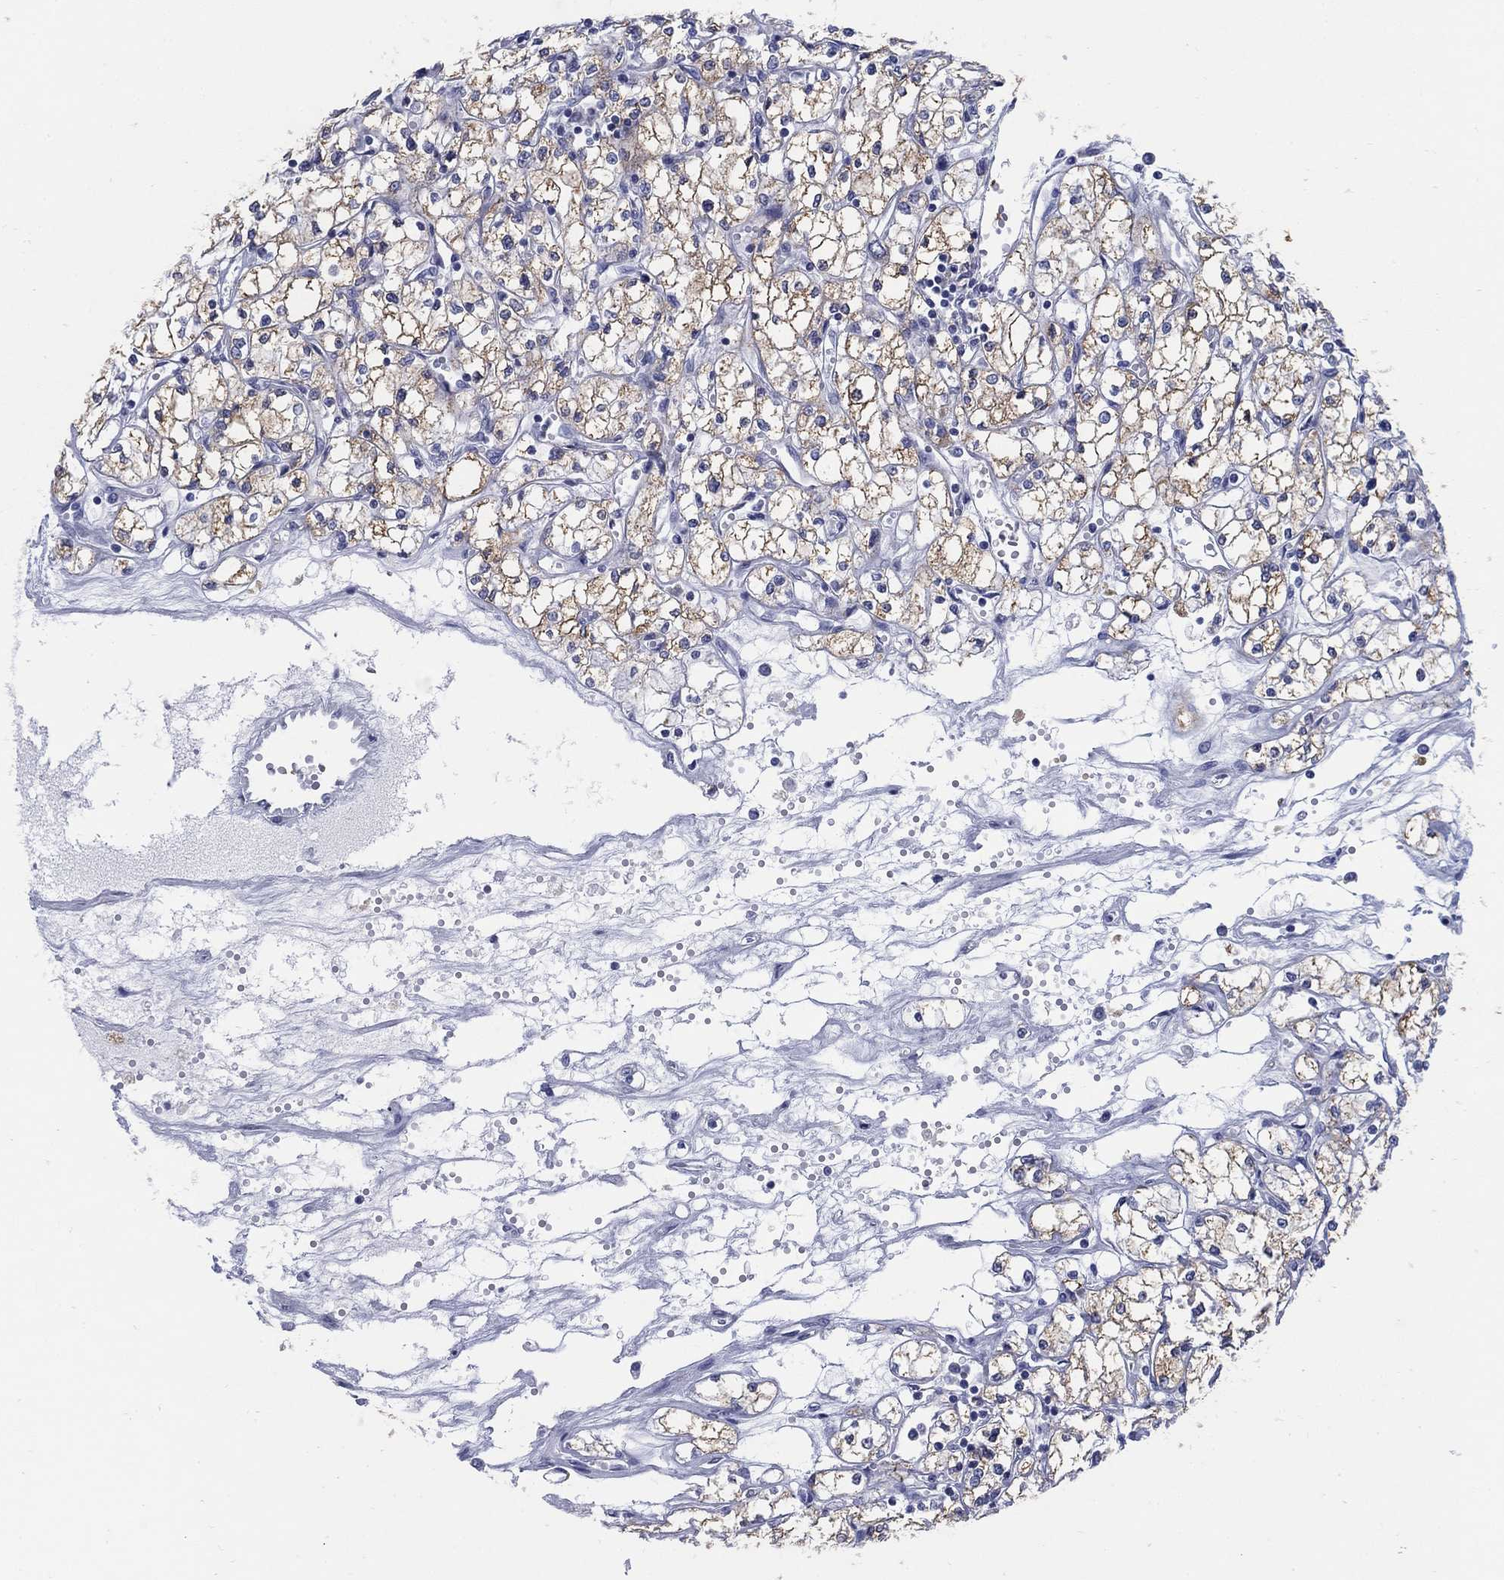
{"staining": {"intensity": "moderate", "quantity": ">75%", "location": "cytoplasmic/membranous"}, "tissue": "renal cancer", "cell_type": "Tumor cells", "image_type": "cancer", "snomed": [{"axis": "morphology", "description": "Adenocarcinoma, NOS"}, {"axis": "topography", "description": "Kidney"}], "caption": "IHC of renal cancer exhibits medium levels of moderate cytoplasmic/membranous positivity in approximately >75% of tumor cells.", "gene": "SCCPDH", "patient": {"sex": "male", "age": 67}}